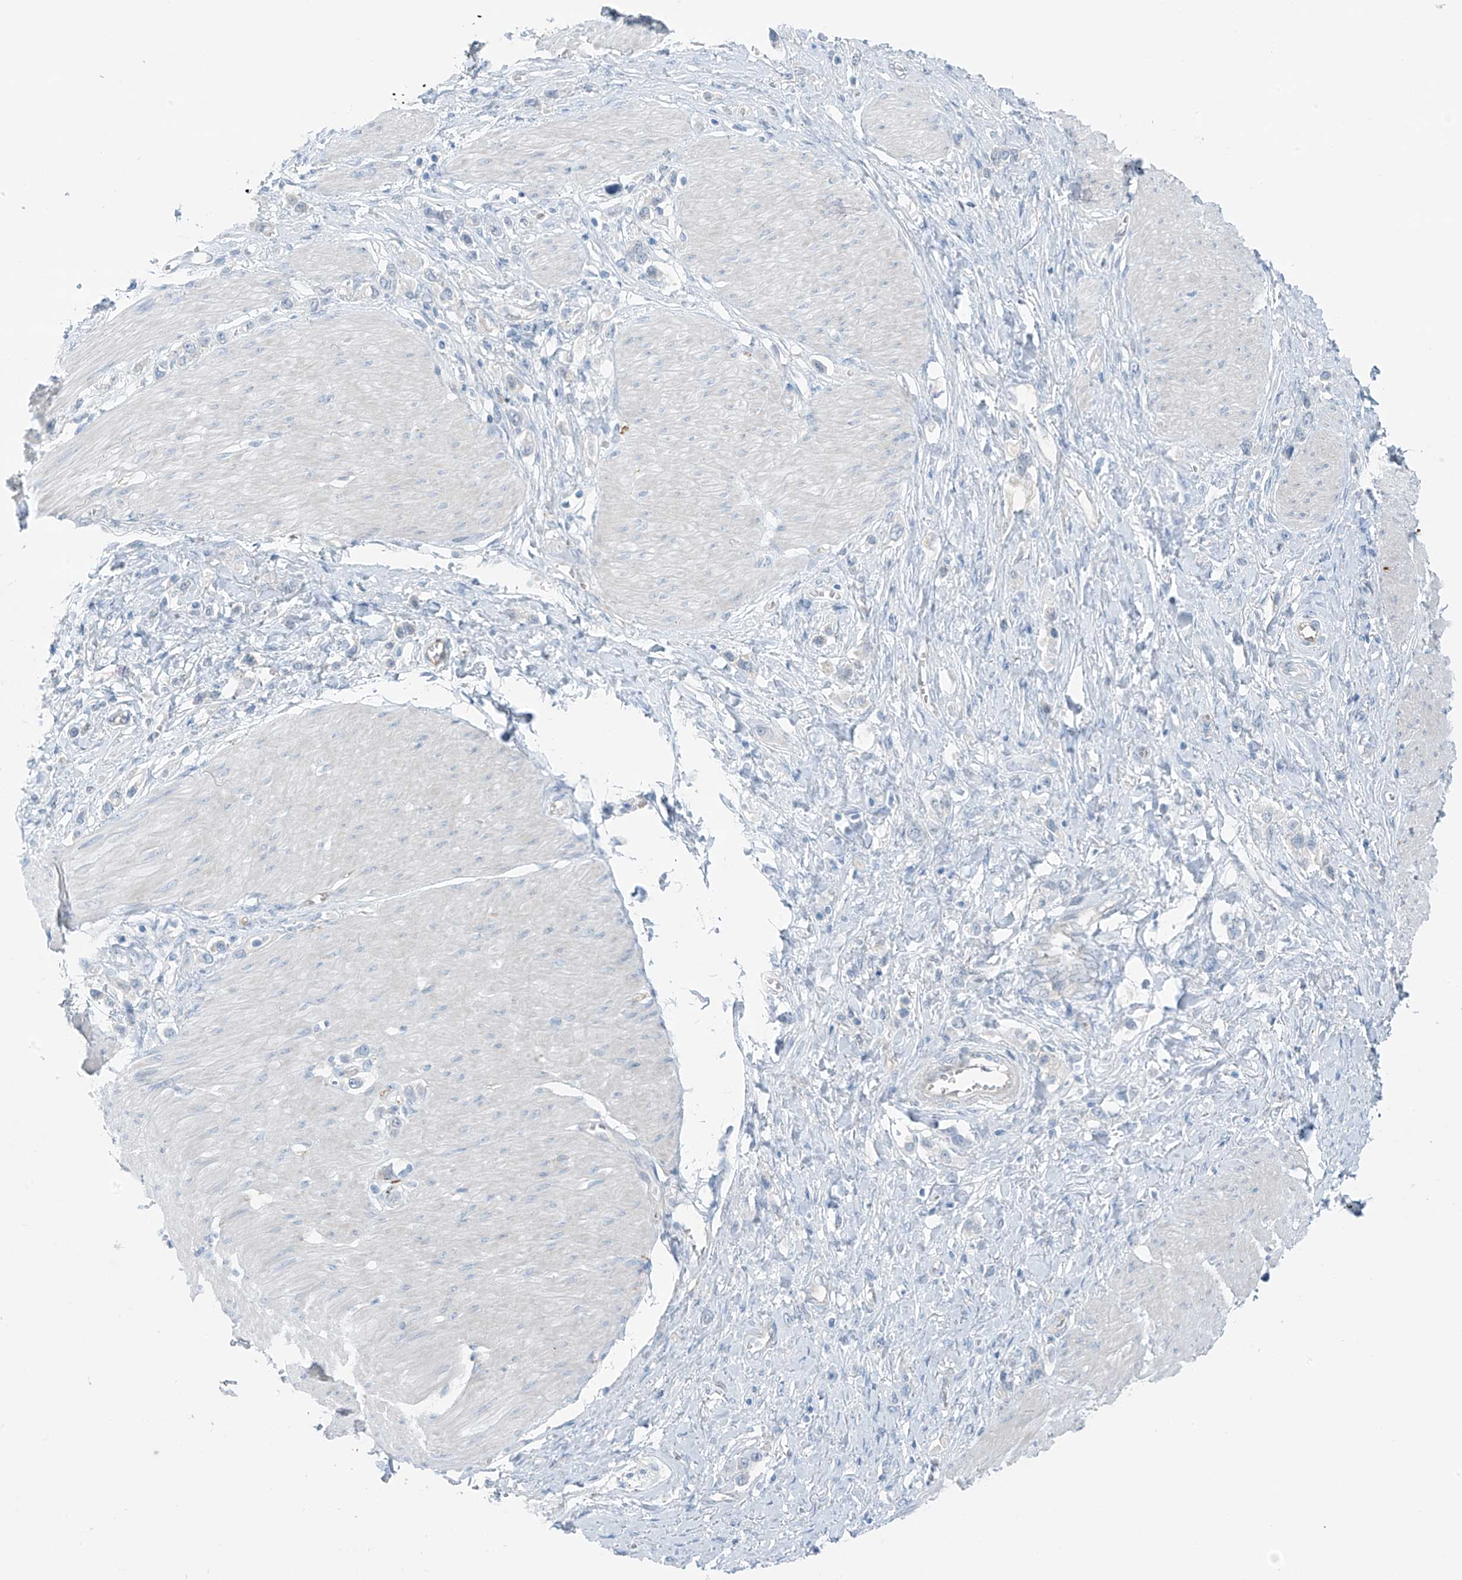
{"staining": {"intensity": "negative", "quantity": "none", "location": "none"}, "tissue": "stomach cancer", "cell_type": "Tumor cells", "image_type": "cancer", "snomed": [{"axis": "morphology", "description": "Normal tissue, NOS"}, {"axis": "morphology", "description": "Adenocarcinoma, NOS"}, {"axis": "topography", "description": "Stomach, upper"}, {"axis": "topography", "description": "Stomach"}], "caption": "High power microscopy micrograph of an IHC histopathology image of stomach adenocarcinoma, revealing no significant positivity in tumor cells.", "gene": "ZNF793", "patient": {"sex": "female", "age": 65}}